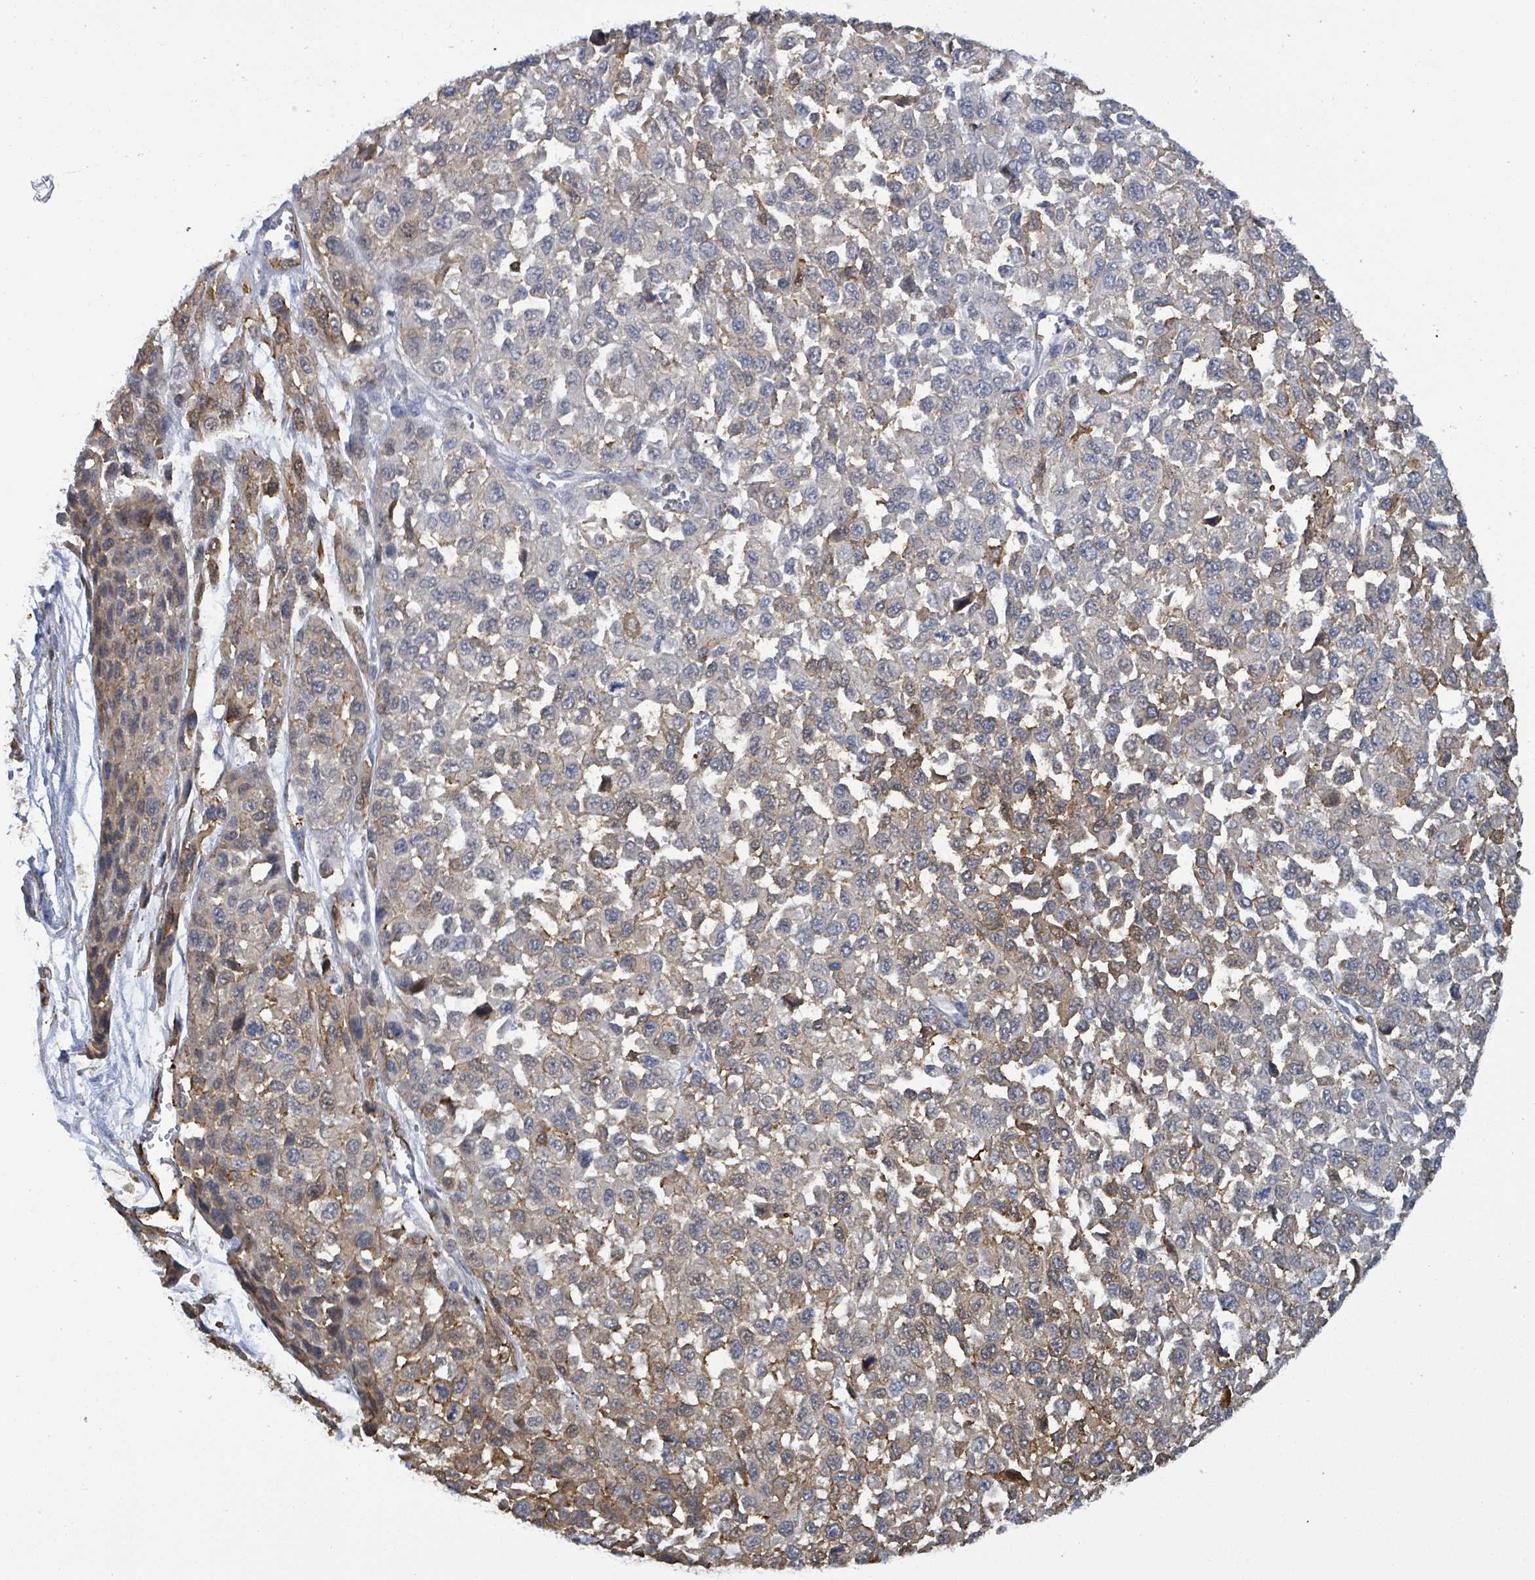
{"staining": {"intensity": "moderate", "quantity": "<25%", "location": "cytoplasmic/membranous"}, "tissue": "melanoma", "cell_type": "Tumor cells", "image_type": "cancer", "snomed": [{"axis": "morphology", "description": "Malignant melanoma, NOS"}, {"axis": "topography", "description": "Skin"}], "caption": "Immunohistochemical staining of human malignant melanoma demonstrates low levels of moderate cytoplasmic/membranous protein staining in approximately <25% of tumor cells. The staining was performed using DAB, with brown indicating positive protein expression. Nuclei are stained blue with hematoxylin.", "gene": "PRKRIP1", "patient": {"sex": "male", "age": 62}}